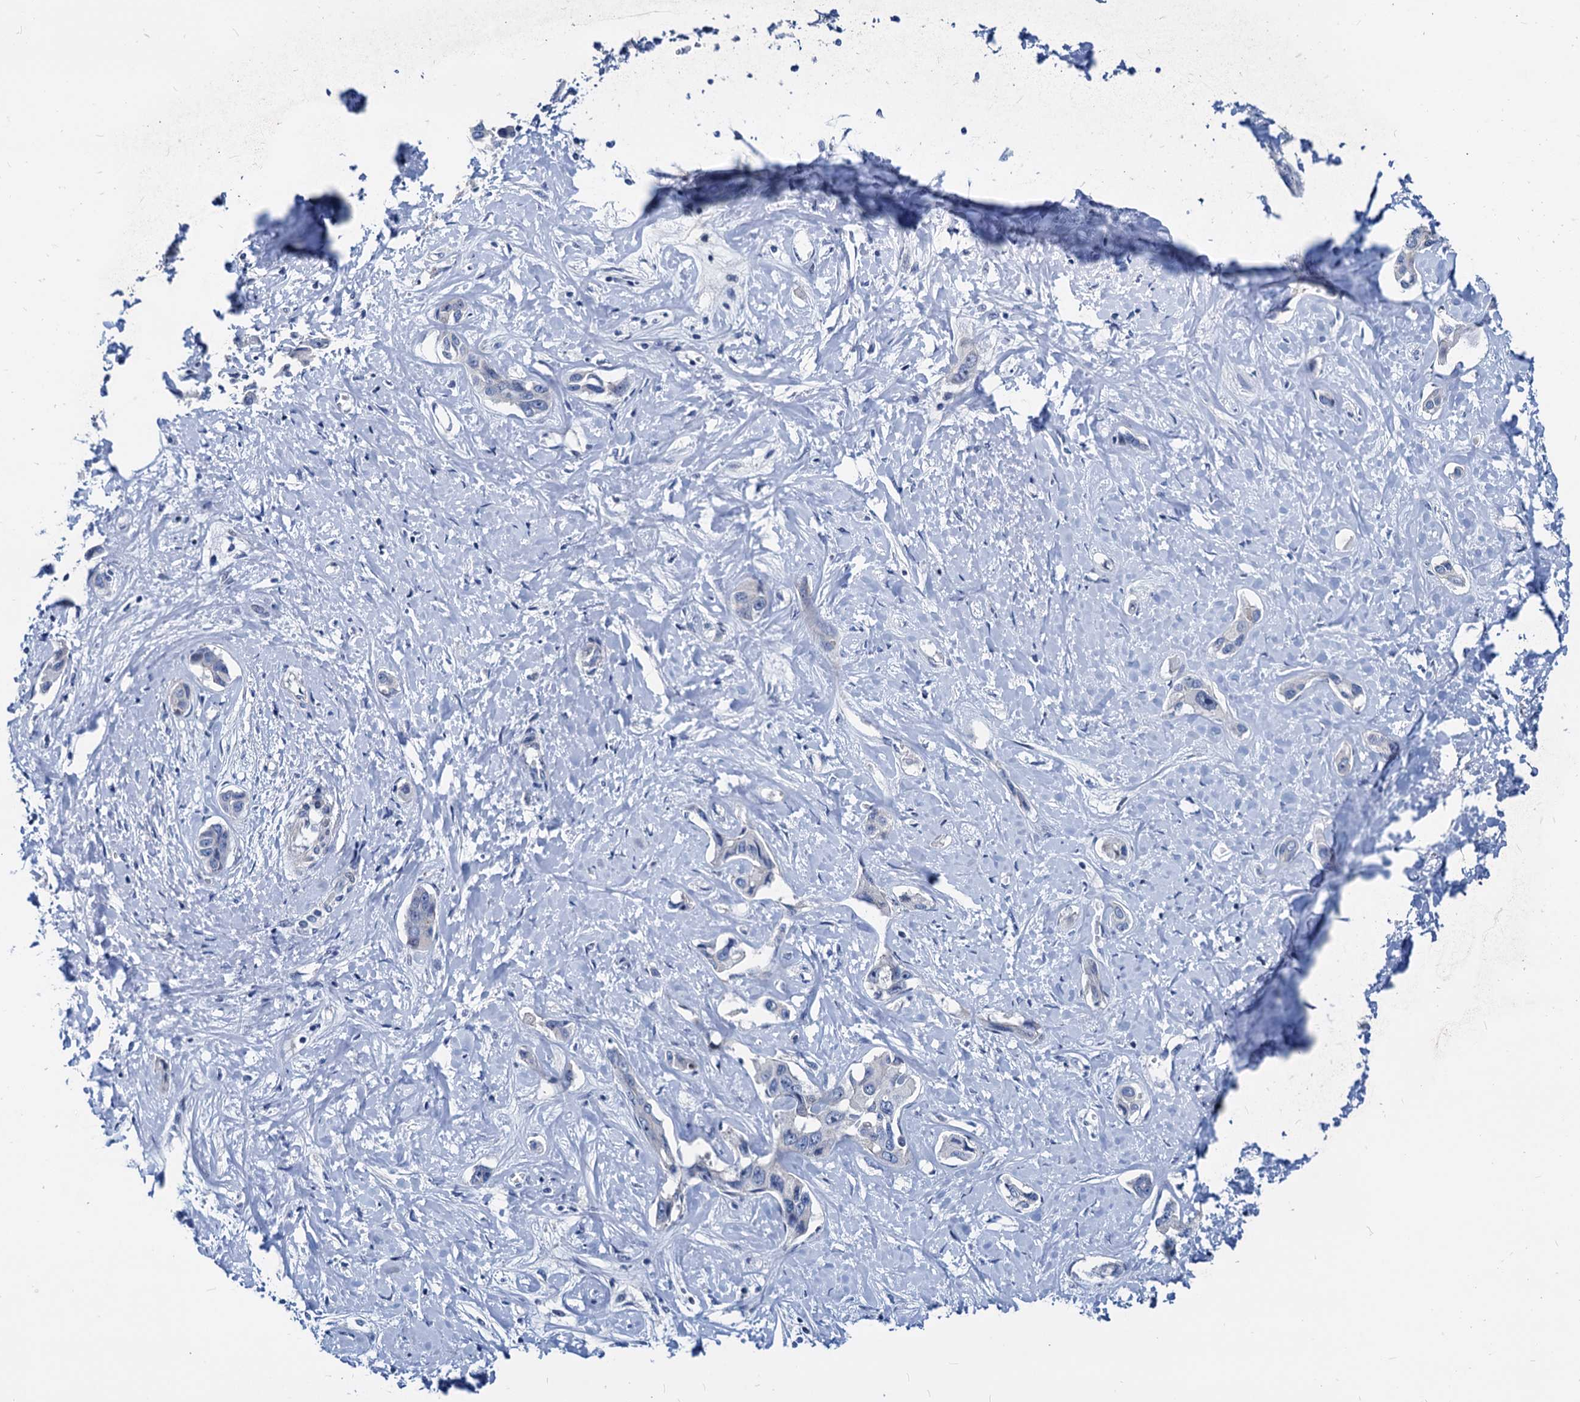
{"staining": {"intensity": "negative", "quantity": "none", "location": "none"}, "tissue": "liver cancer", "cell_type": "Tumor cells", "image_type": "cancer", "snomed": [{"axis": "morphology", "description": "Cholangiocarcinoma"}, {"axis": "topography", "description": "Liver"}], "caption": "Immunohistochemistry (IHC) photomicrograph of liver cholangiocarcinoma stained for a protein (brown), which shows no positivity in tumor cells. Brightfield microscopy of immunohistochemistry (IHC) stained with DAB (brown) and hematoxylin (blue), captured at high magnification.", "gene": "HSF2", "patient": {"sex": "male", "age": 59}}